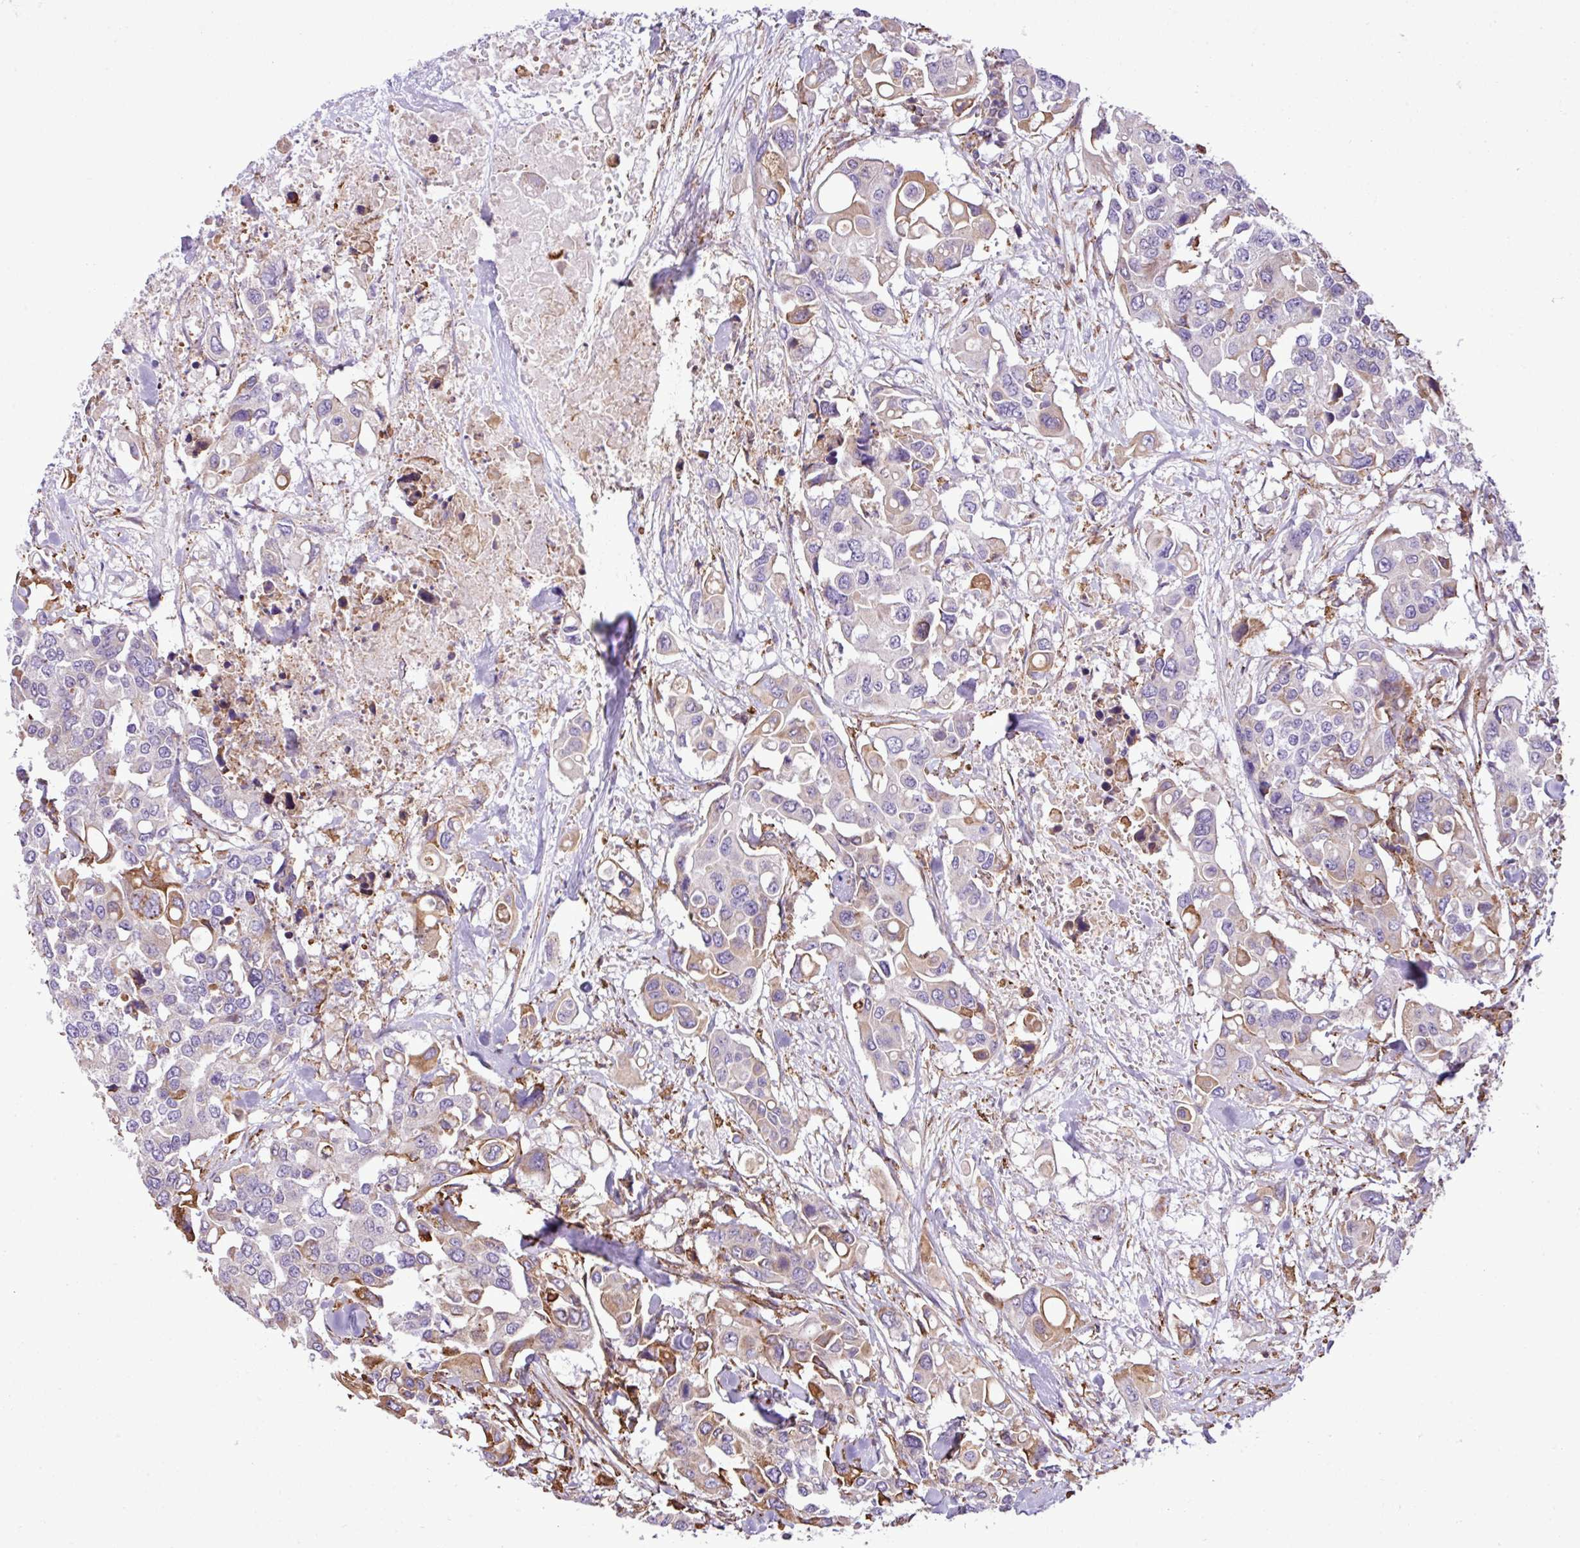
{"staining": {"intensity": "moderate", "quantity": "<25%", "location": "cytoplasmic/membranous"}, "tissue": "colorectal cancer", "cell_type": "Tumor cells", "image_type": "cancer", "snomed": [{"axis": "morphology", "description": "Adenocarcinoma, NOS"}, {"axis": "topography", "description": "Colon"}], "caption": "IHC histopathology image of adenocarcinoma (colorectal) stained for a protein (brown), which displays low levels of moderate cytoplasmic/membranous staining in about <25% of tumor cells.", "gene": "ZSCAN5A", "patient": {"sex": "male", "age": 77}}